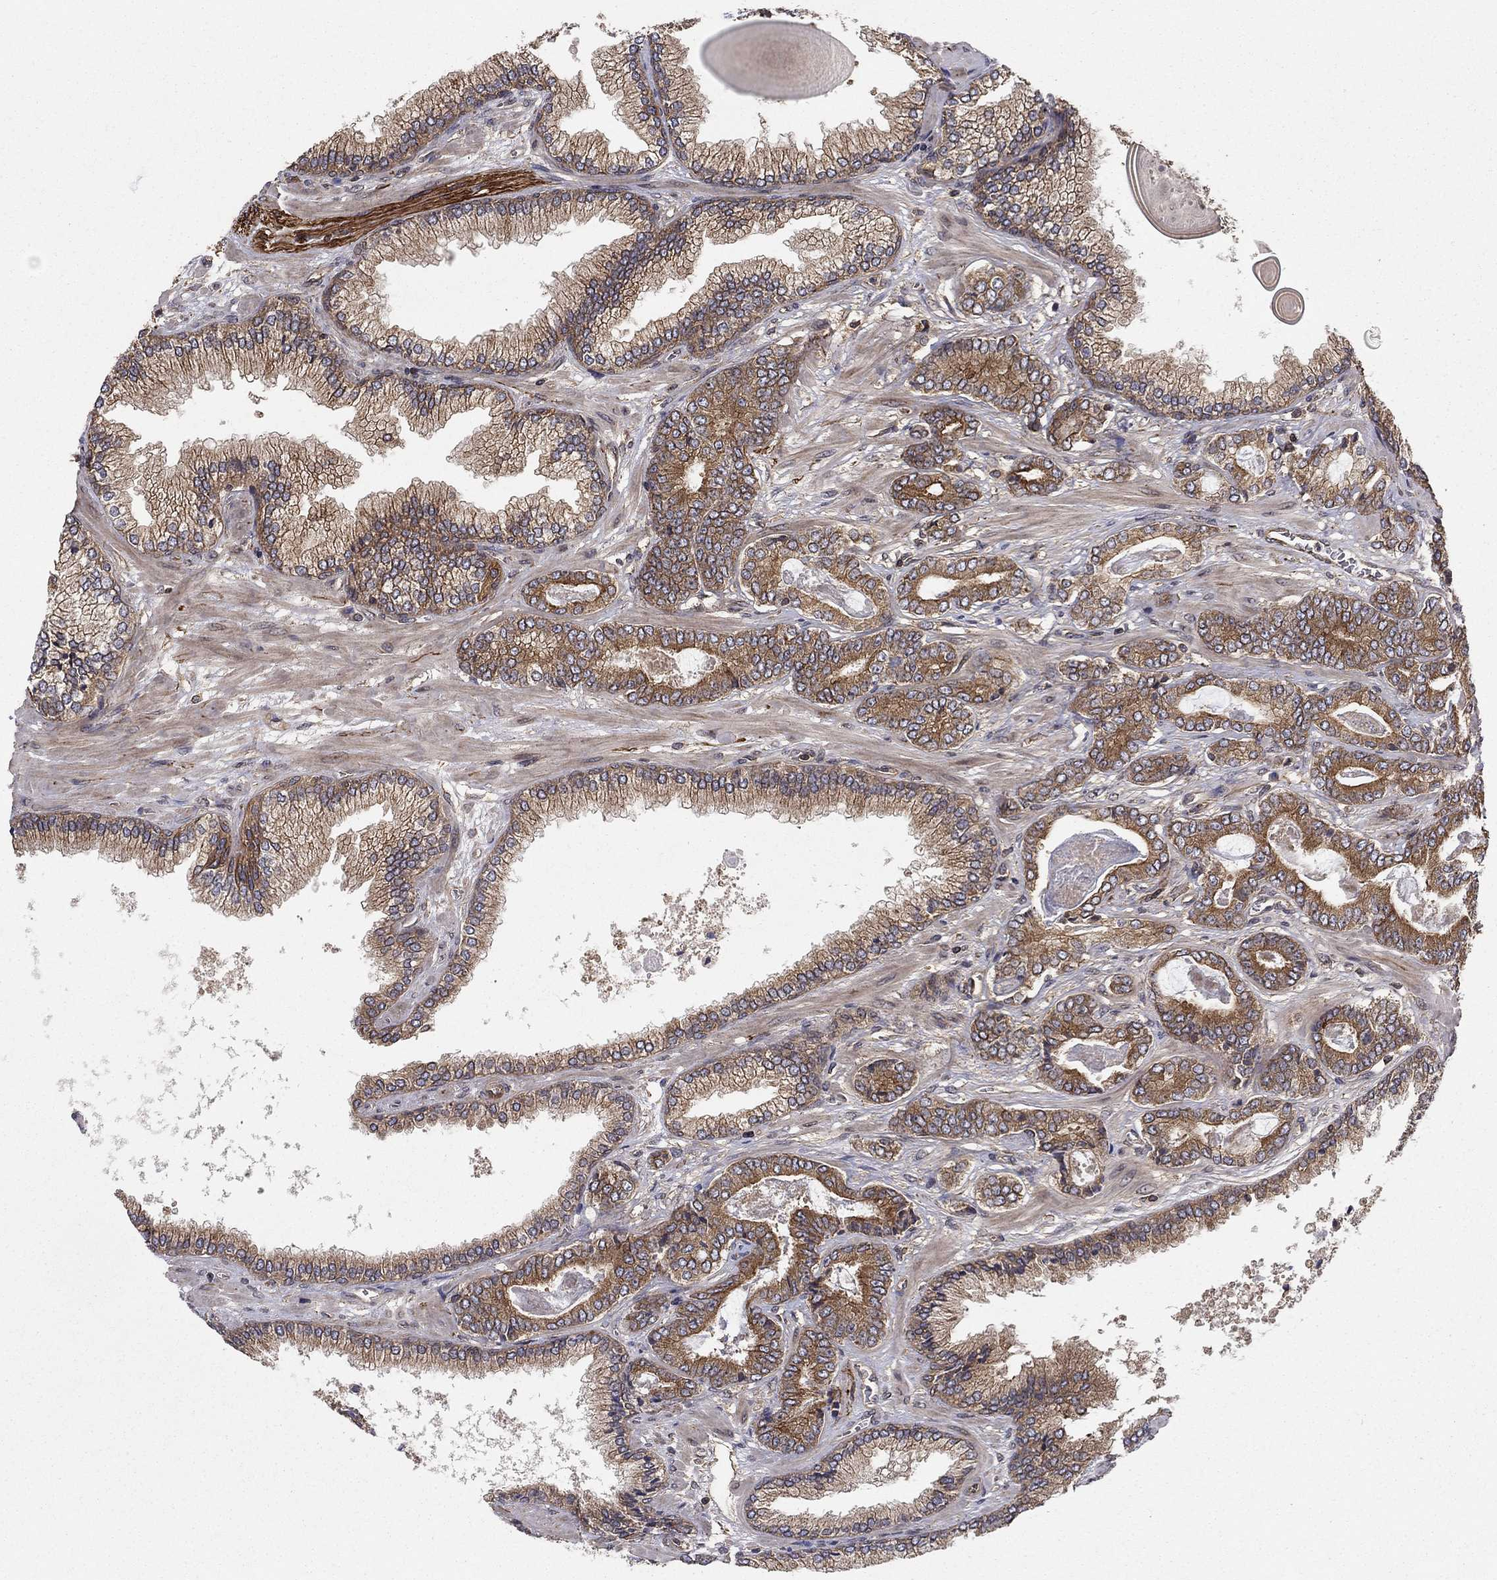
{"staining": {"intensity": "moderate", "quantity": "25%-75%", "location": "cytoplasmic/membranous"}, "tissue": "prostate cancer", "cell_type": "Tumor cells", "image_type": "cancer", "snomed": [{"axis": "morphology", "description": "Adenocarcinoma, Low grade"}, {"axis": "topography", "description": "Prostate"}], "caption": "High-magnification brightfield microscopy of prostate cancer (low-grade adenocarcinoma) stained with DAB (3,3'-diaminobenzidine) (brown) and counterstained with hematoxylin (blue). tumor cells exhibit moderate cytoplasmic/membranous staining is present in about25%-75% of cells. The protein is shown in brown color, while the nuclei are stained blue.", "gene": "BMERB1", "patient": {"sex": "male", "age": 69}}